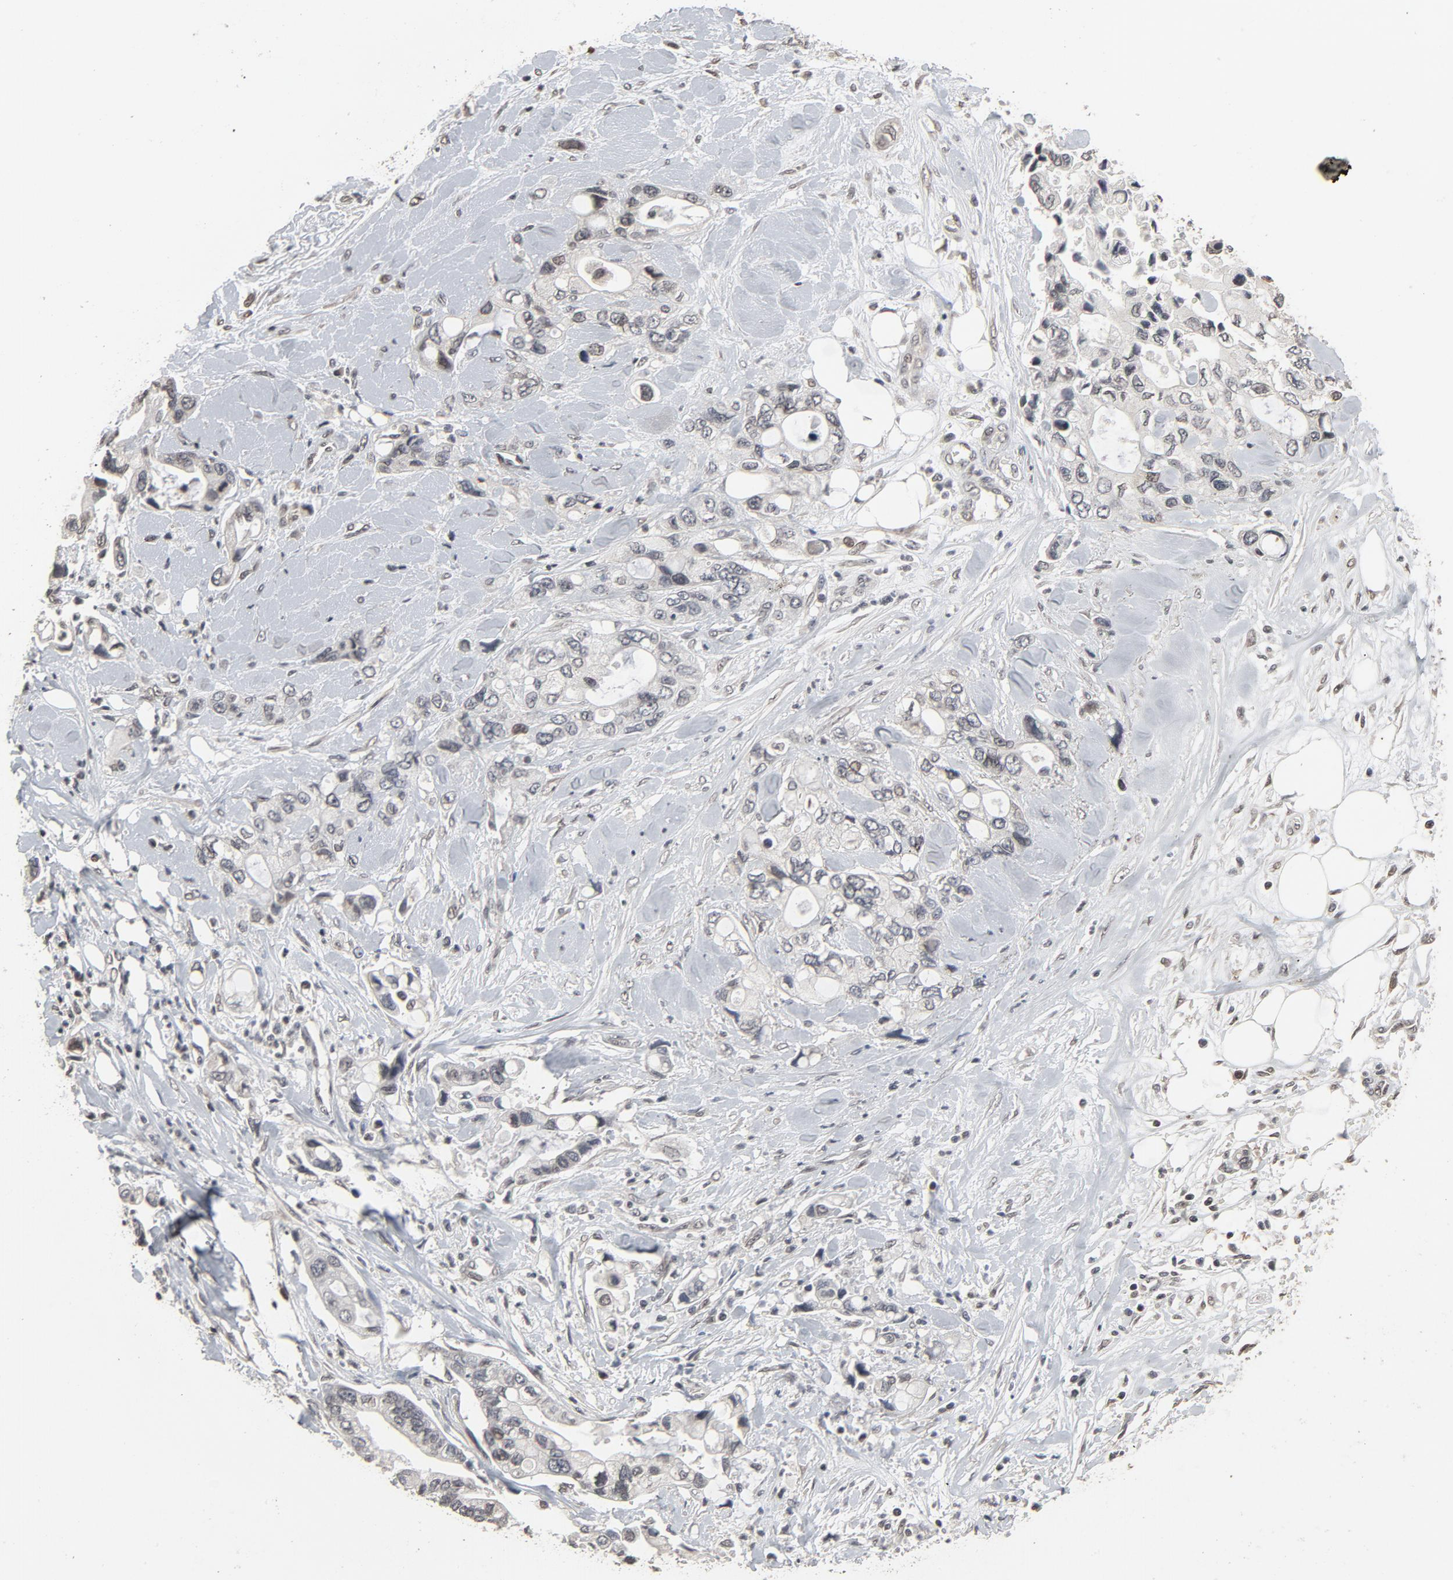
{"staining": {"intensity": "weak", "quantity": "<25%", "location": "cytoplasmic/membranous,nuclear"}, "tissue": "pancreatic cancer", "cell_type": "Tumor cells", "image_type": "cancer", "snomed": [{"axis": "morphology", "description": "Adenocarcinoma, NOS"}, {"axis": "topography", "description": "Pancreas"}], "caption": "This histopathology image is of adenocarcinoma (pancreatic) stained with immunohistochemistry (IHC) to label a protein in brown with the nuclei are counter-stained blue. There is no staining in tumor cells. Nuclei are stained in blue.", "gene": "POM121", "patient": {"sex": "male", "age": 70}}